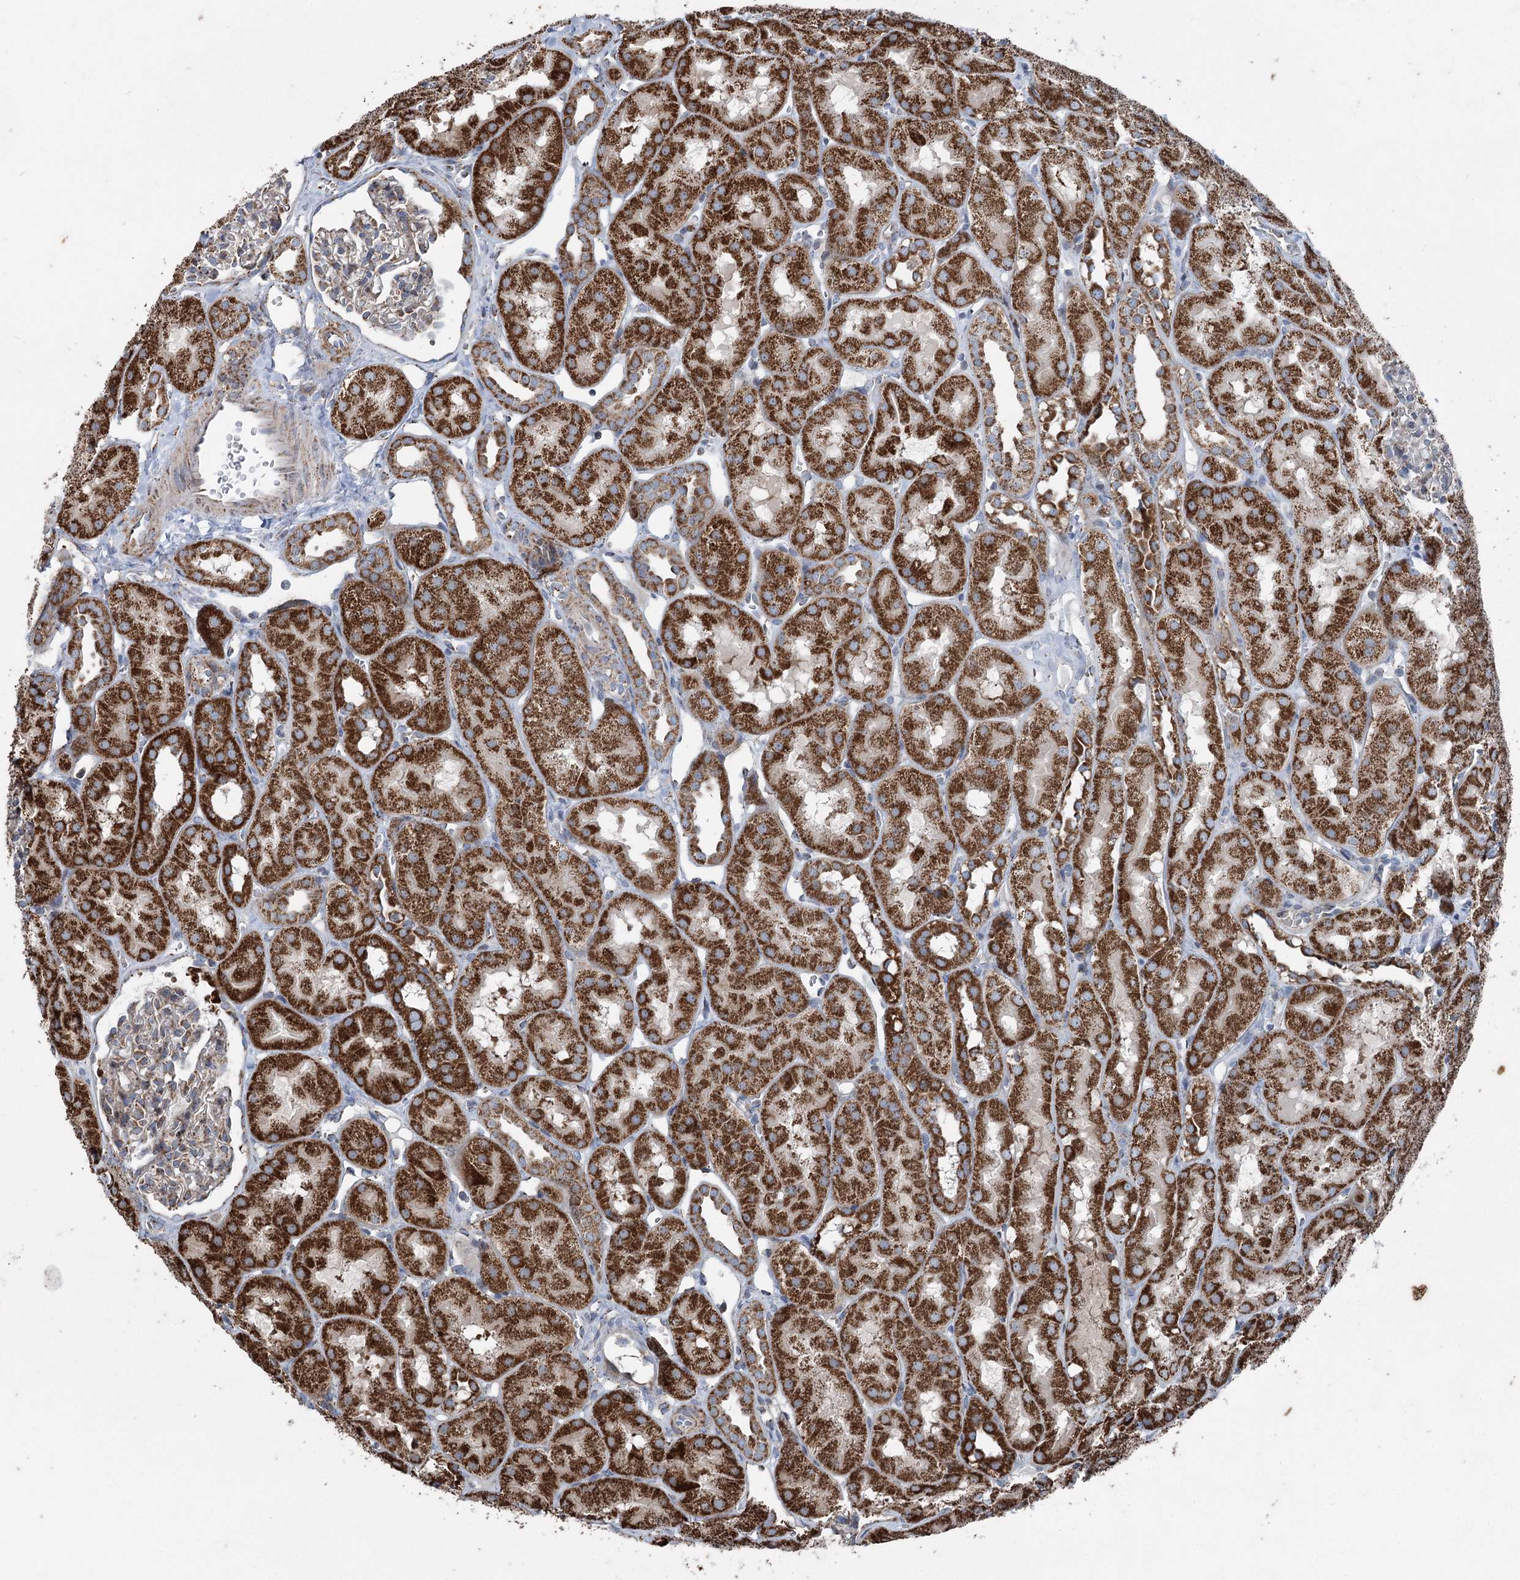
{"staining": {"intensity": "weak", "quantity": ">75%", "location": "cytoplasmic/membranous"}, "tissue": "kidney", "cell_type": "Cells in glomeruli", "image_type": "normal", "snomed": [{"axis": "morphology", "description": "Normal tissue, NOS"}, {"axis": "topography", "description": "Kidney"}, {"axis": "topography", "description": "Urinary bladder"}], "caption": "High-power microscopy captured an immunohistochemistry (IHC) photomicrograph of benign kidney, revealing weak cytoplasmic/membranous expression in approximately >75% of cells in glomeruli.", "gene": "UCN3", "patient": {"sex": "male", "age": 16}}